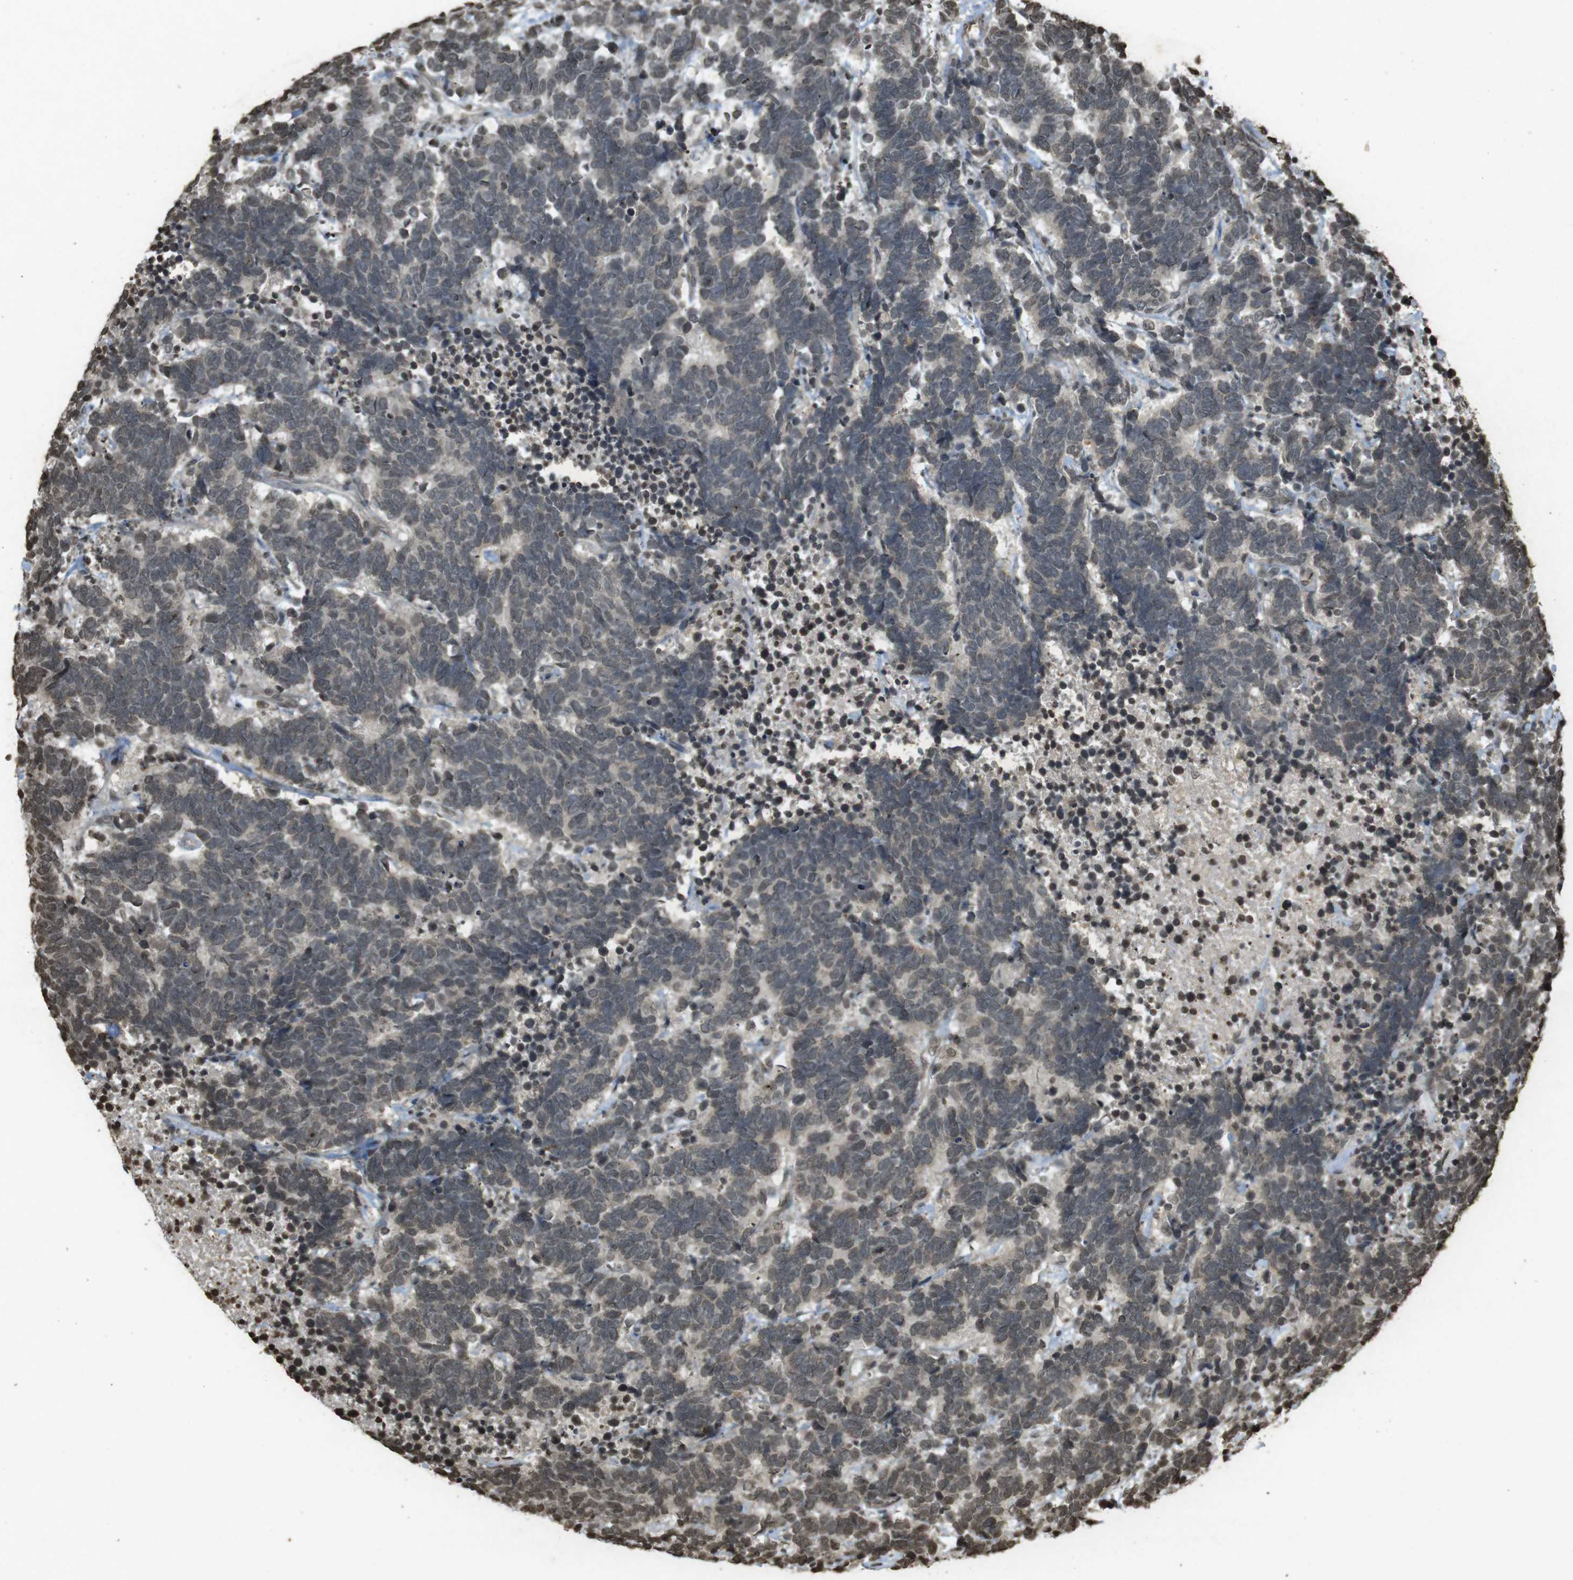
{"staining": {"intensity": "moderate", "quantity": "25%-75%", "location": "cytoplasmic/membranous,nuclear"}, "tissue": "carcinoid", "cell_type": "Tumor cells", "image_type": "cancer", "snomed": [{"axis": "morphology", "description": "Carcinoma, NOS"}, {"axis": "morphology", "description": "Carcinoid, malignant, NOS"}, {"axis": "topography", "description": "Urinary bladder"}], "caption": "Protein staining of malignant carcinoid tissue shows moderate cytoplasmic/membranous and nuclear staining in approximately 25%-75% of tumor cells. Using DAB (3,3'-diaminobenzidine) (brown) and hematoxylin (blue) stains, captured at high magnification using brightfield microscopy.", "gene": "ORC4", "patient": {"sex": "male", "age": 57}}